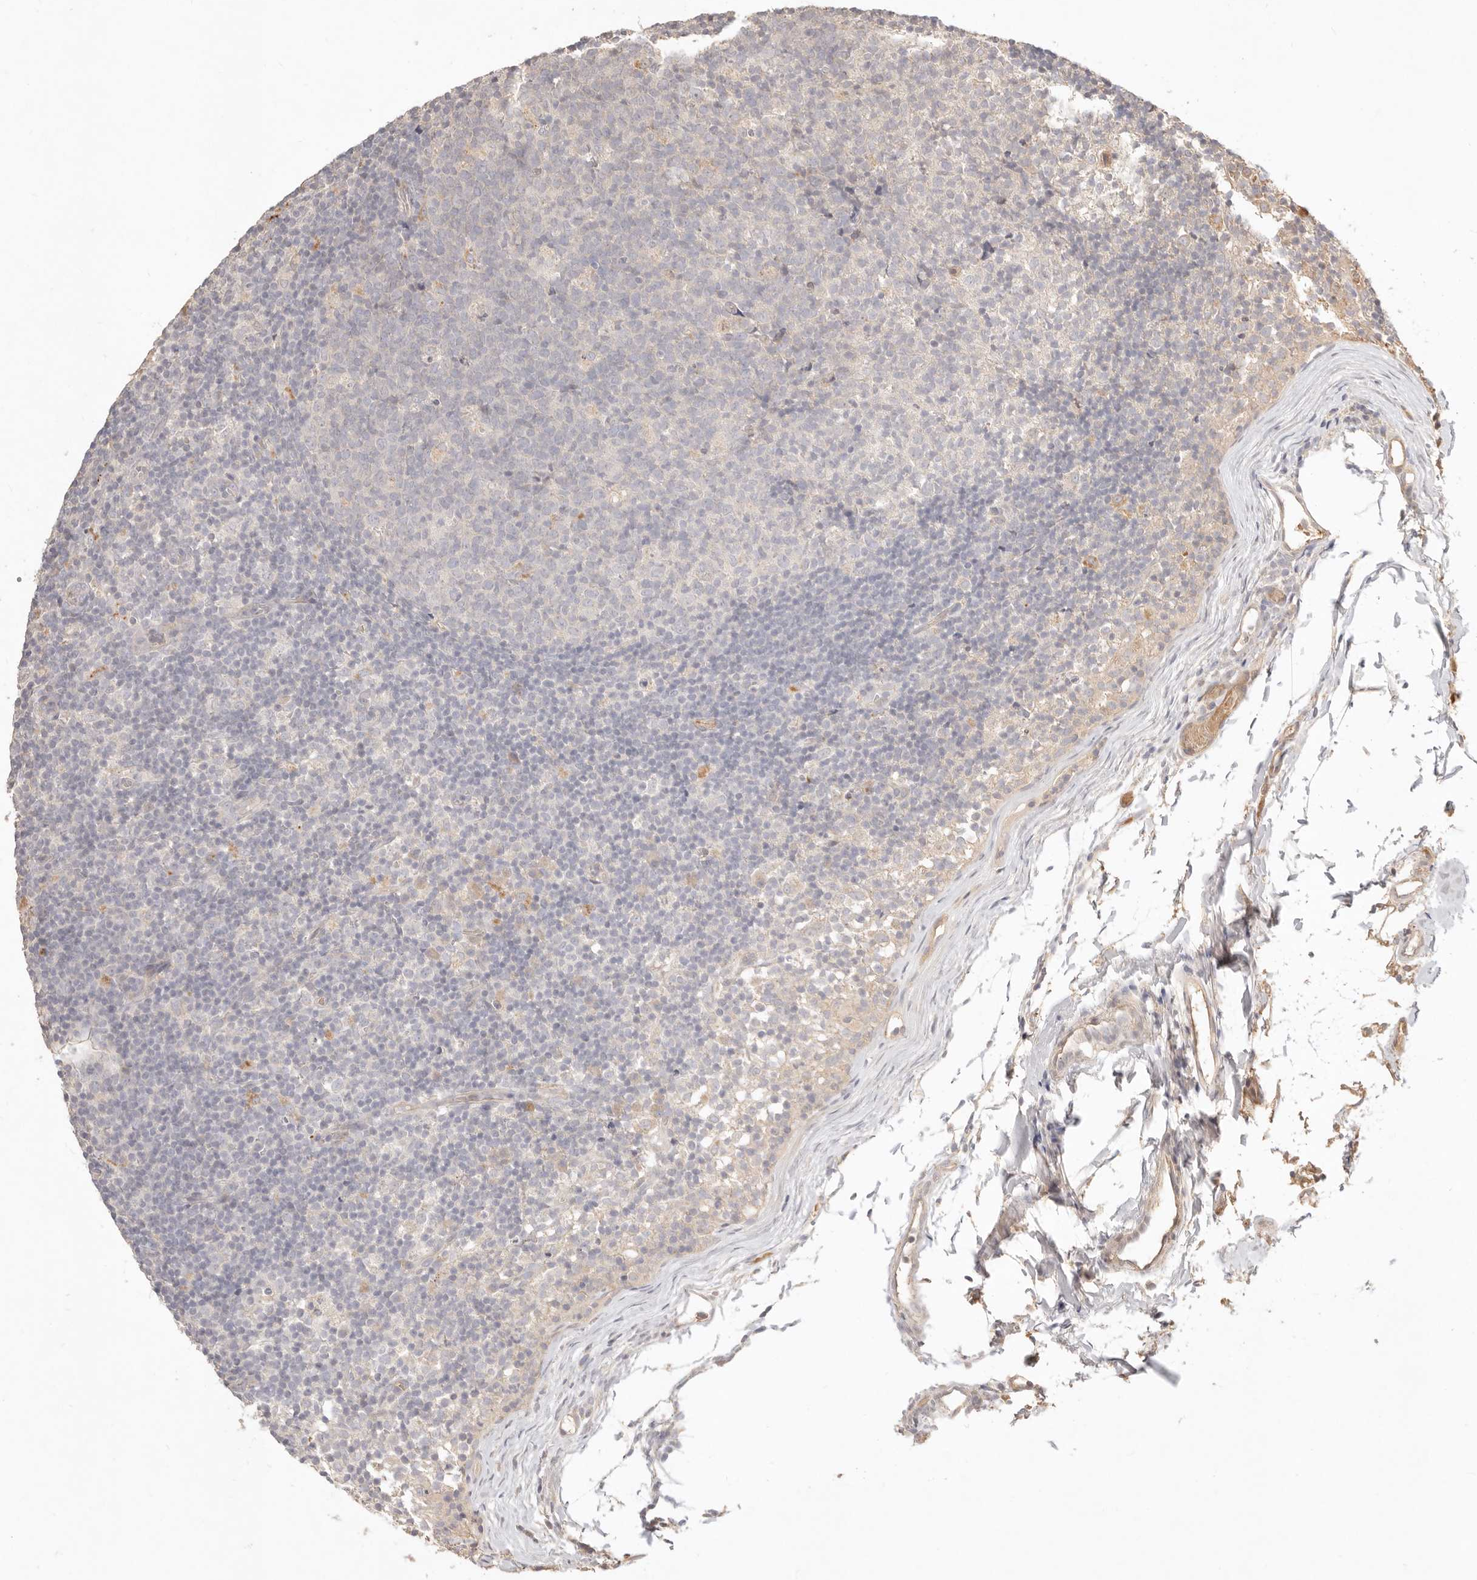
{"staining": {"intensity": "negative", "quantity": "none", "location": "none"}, "tissue": "lymph node", "cell_type": "Germinal center cells", "image_type": "normal", "snomed": [{"axis": "morphology", "description": "Normal tissue, NOS"}, {"axis": "morphology", "description": "Inflammation, NOS"}, {"axis": "topography", "description": "Lymph node"}], "caption": "Immunohistochemistry image of unremarkable lymph node stained for a protein (brown), which reveals no expression in germinal center cells.", "gene": "MEP1A", "patient": {"sex": "male", "age": 55}}